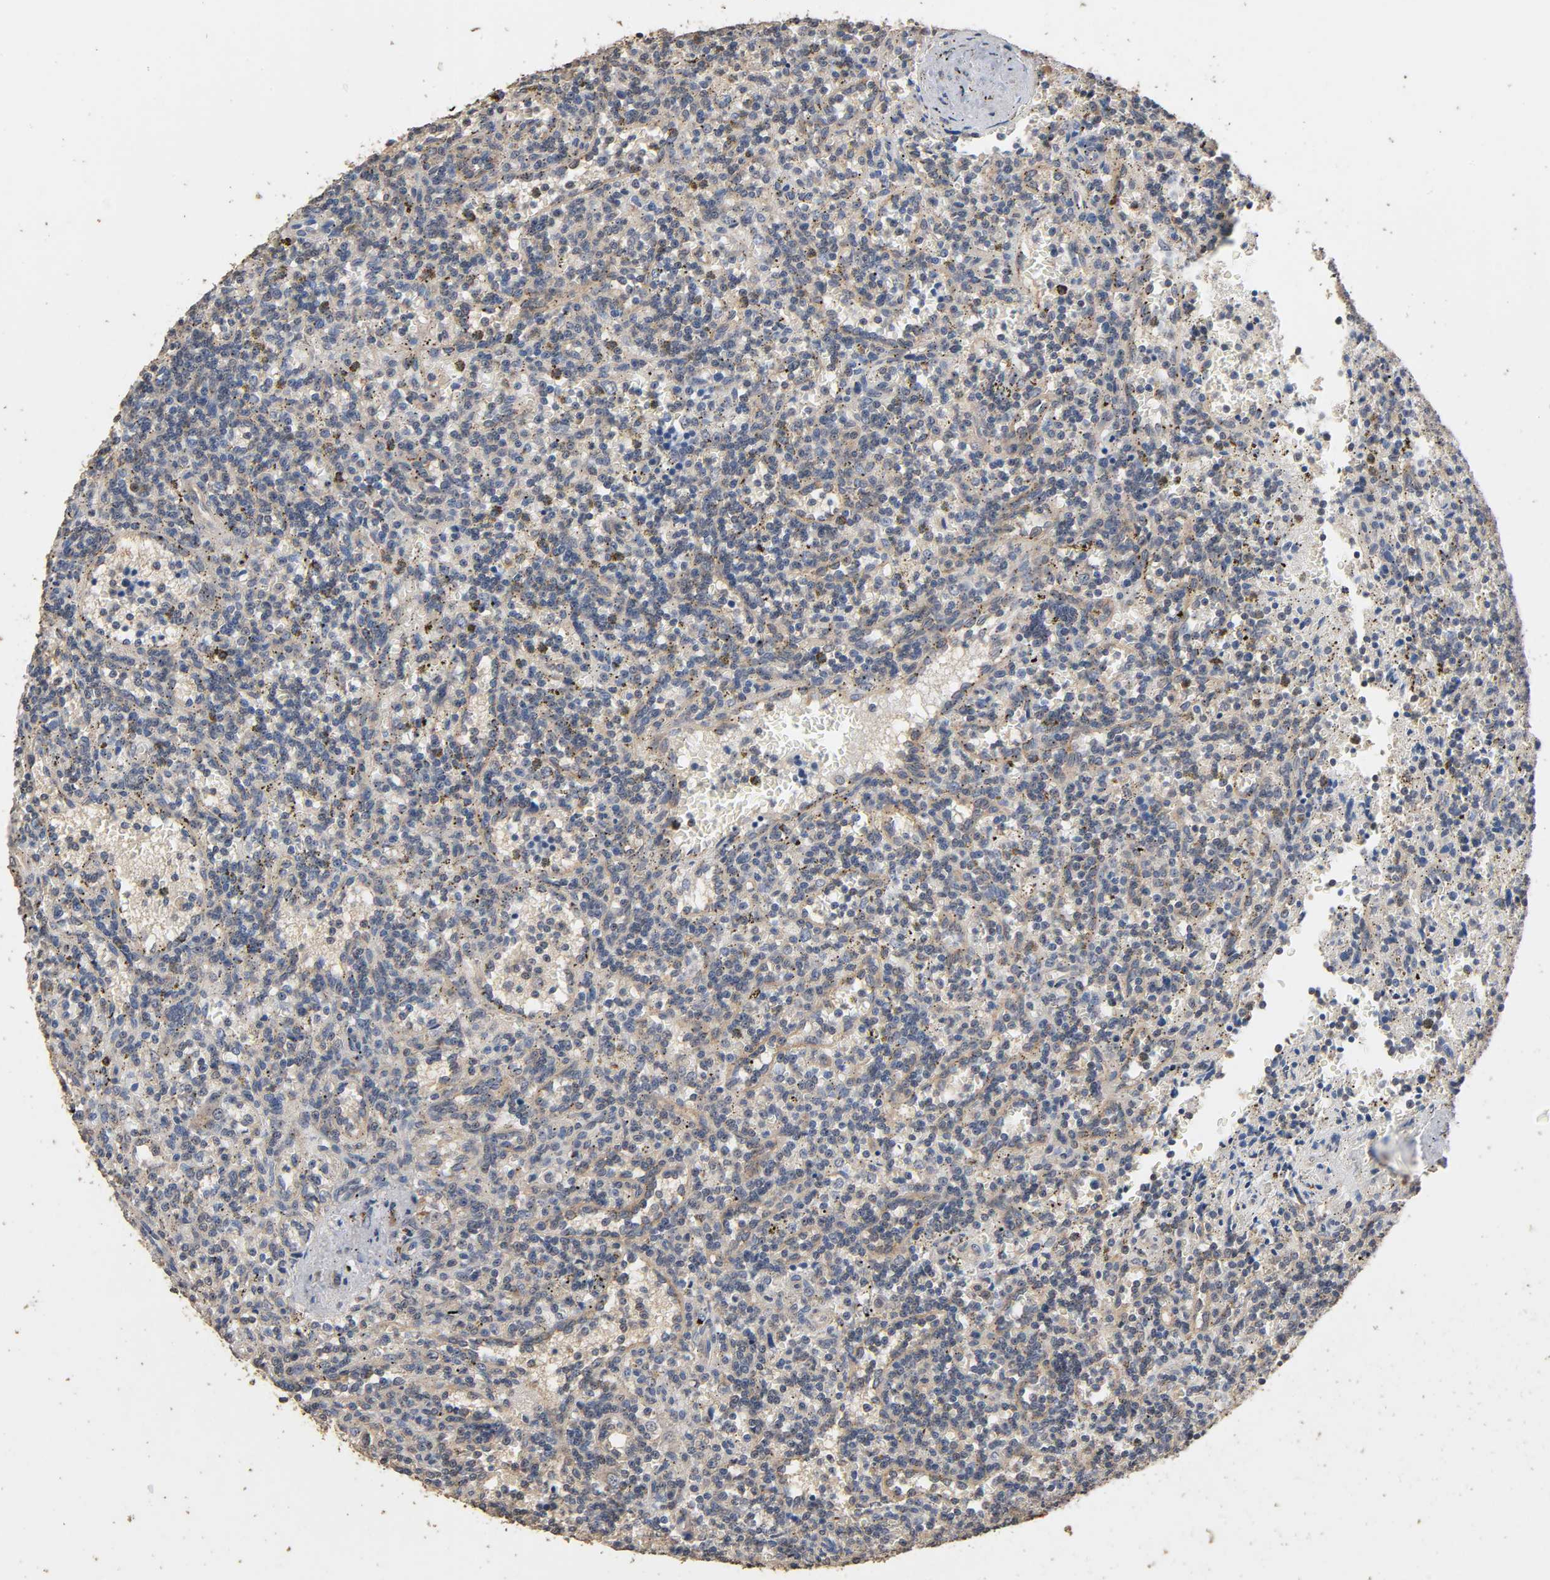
{"staining": {"intensity": "weak", "quantity": "25%-75%", "location": "cytoplasmic/membranous"}, "tissue": "lymphoma", "cell_type": "Tumor cells", "image_type": "cancer", "snomed": [{"axis": "morphology", "description": "Malignant lymphoma, non-Hodgkin's type, Low grade"}, {"axis": "topography", "description": "Spleen"}], "caption": "This histopathology image demonstrates immunohistochemistry staining of low-grade malignant lymphoma, non-Hodgkin's type, with low weak cytoplasmic/membranous expression in about 25%-75% of tumor cells.", "gene": "ARHGEF7", "patient": {"sex": "male", "age": 73}}